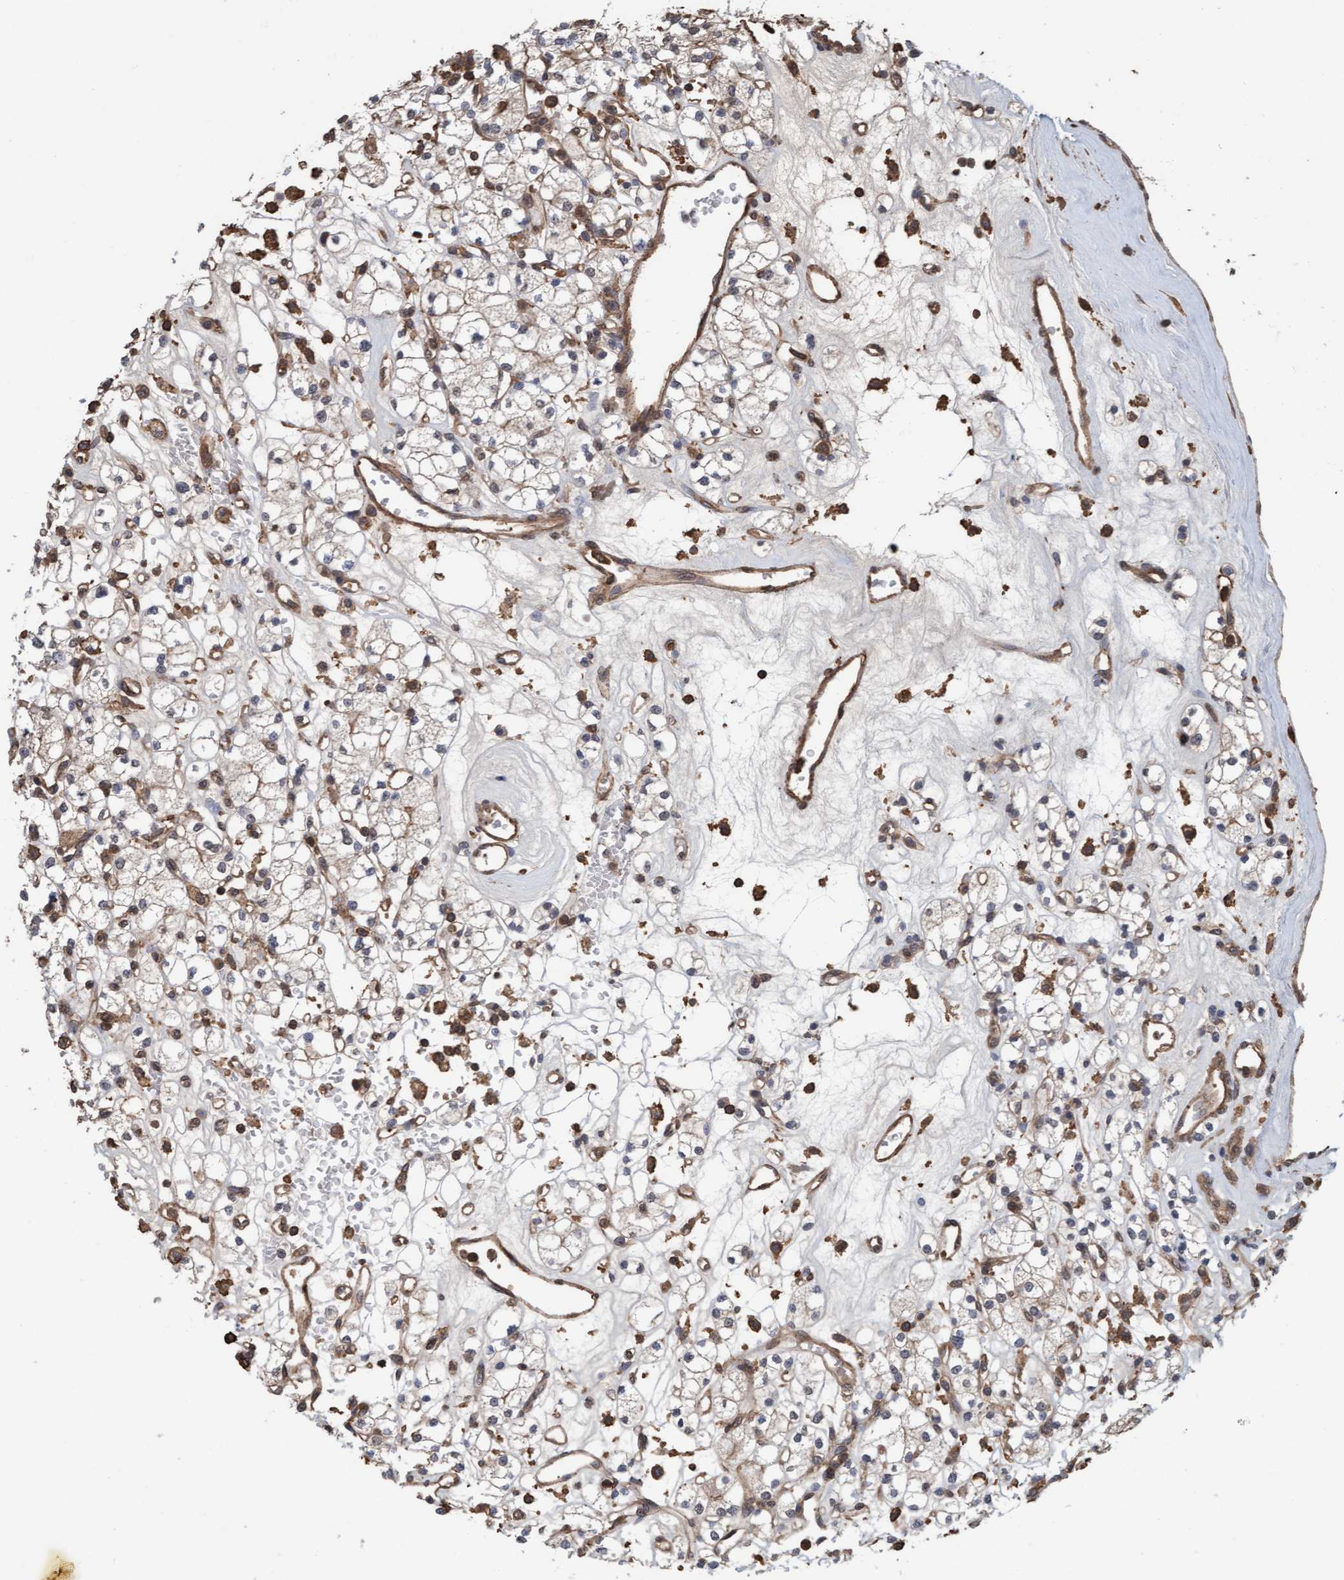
{"staining": {"intensity": "weak", "quantity": ">75%", "location": "cytoplasmic/membranous"}, "tissue": "renal cancer", "cell_type": "Tumor cells", "image_type": "cancer", "snomed": [{"axis": "morphology", "description": "Adenocarcinoma, NOS"}, {"axis": "topography", "description": "Kidney"}], "caption": "Human adenocarcinoma (renal) stained with a protein marker exhibits weak staining in tumor cells.", "gene": "FXR2", "patient": {"sex": "male", "age": 77}}